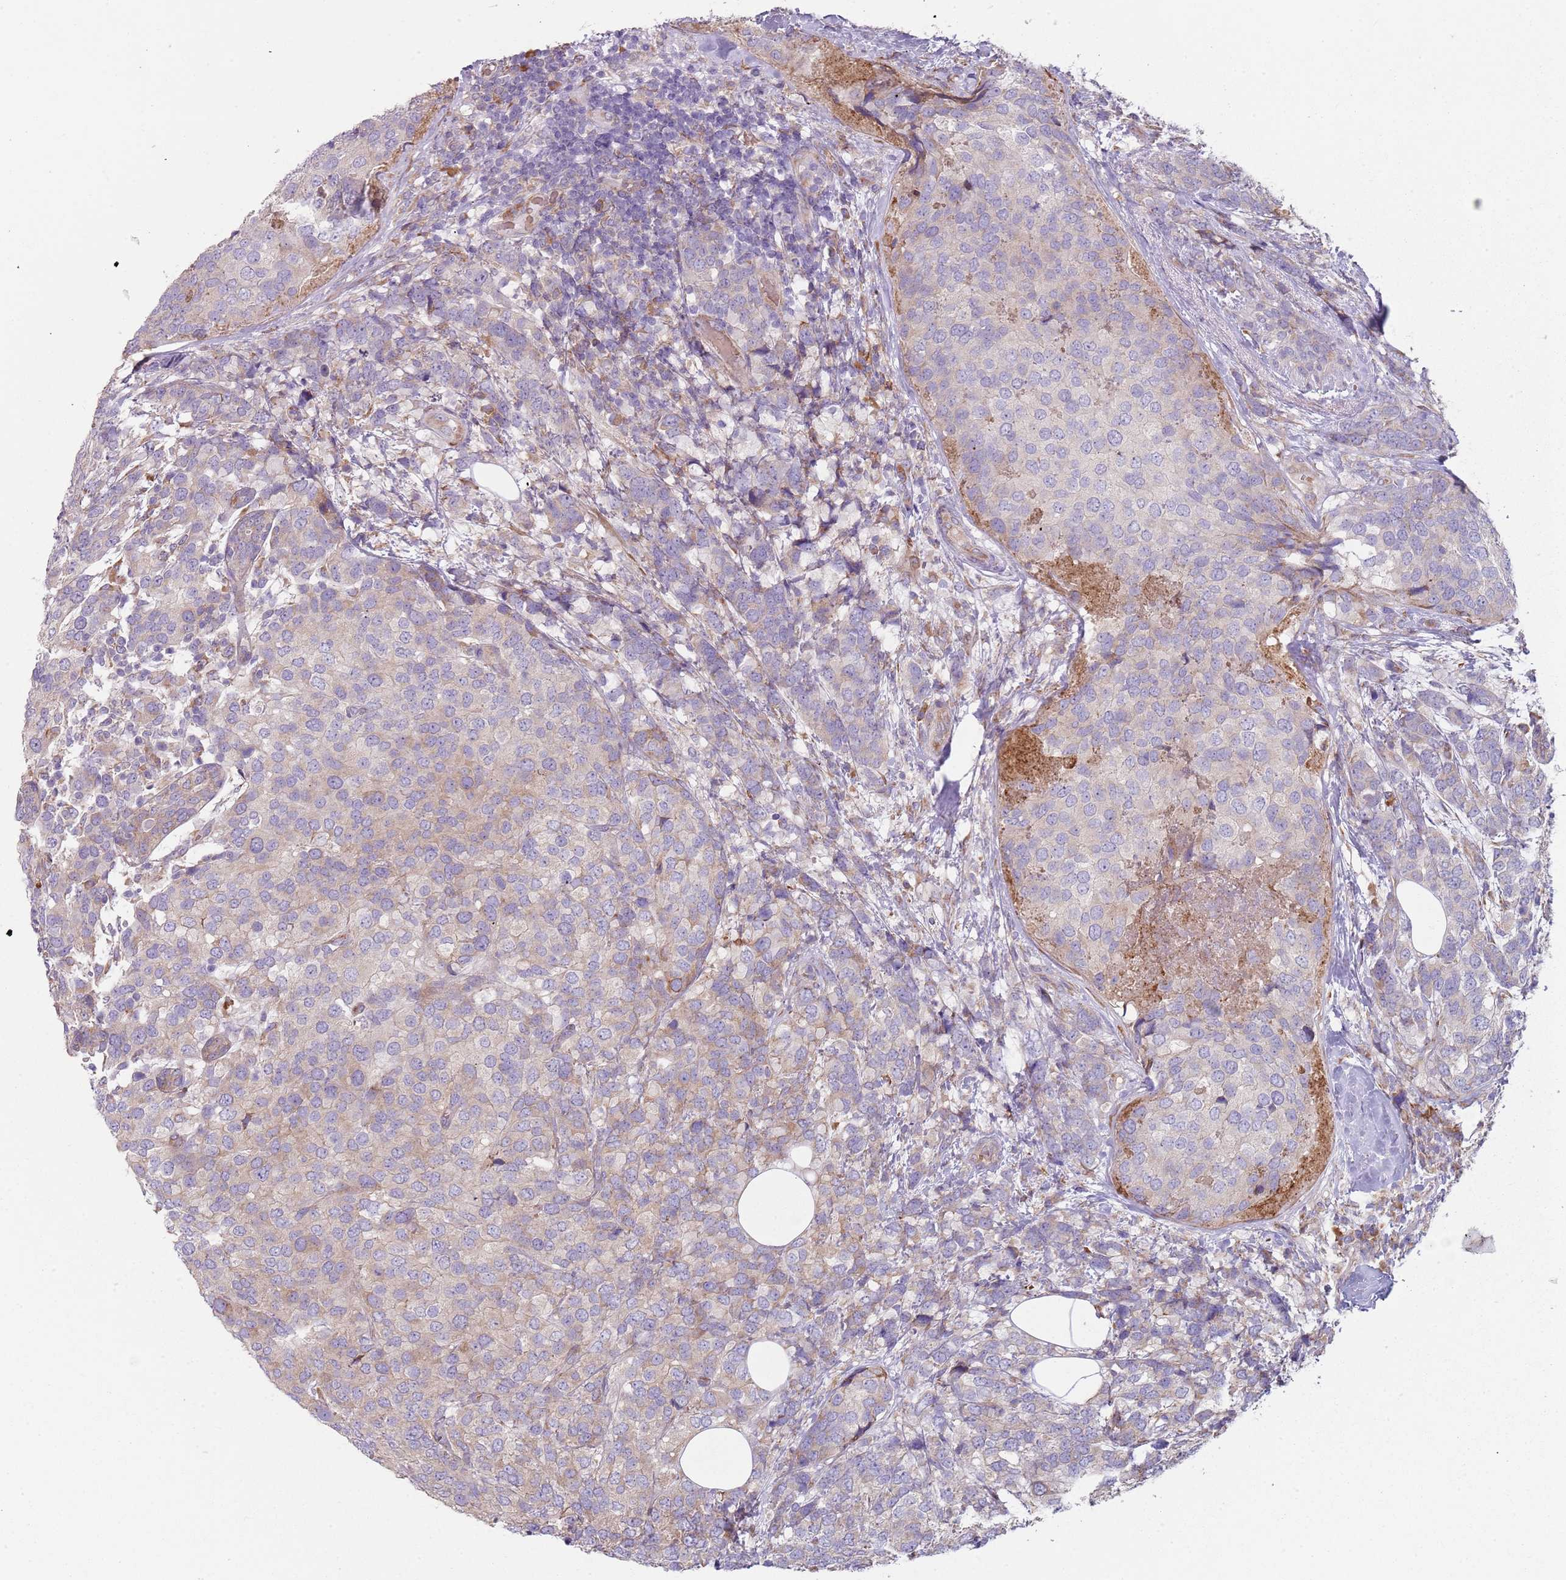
{"staining": {"intensity": "negative", "quantity": "none", "location": "none"}, "tissue": "breast cancer", "cell_type": "Tumor cells", "image_type": "cancer", "snomed": [{"axis": "morphology", "description": "Lobular carcinoma"}, {"axis": "topography", "description": "Breast"}], "caption": "The histopathology image exhibits no significant staining in tumor cells of breast cancer.", "gene": "SPATA2", "patient": {"sex": "female", "age": 59}}